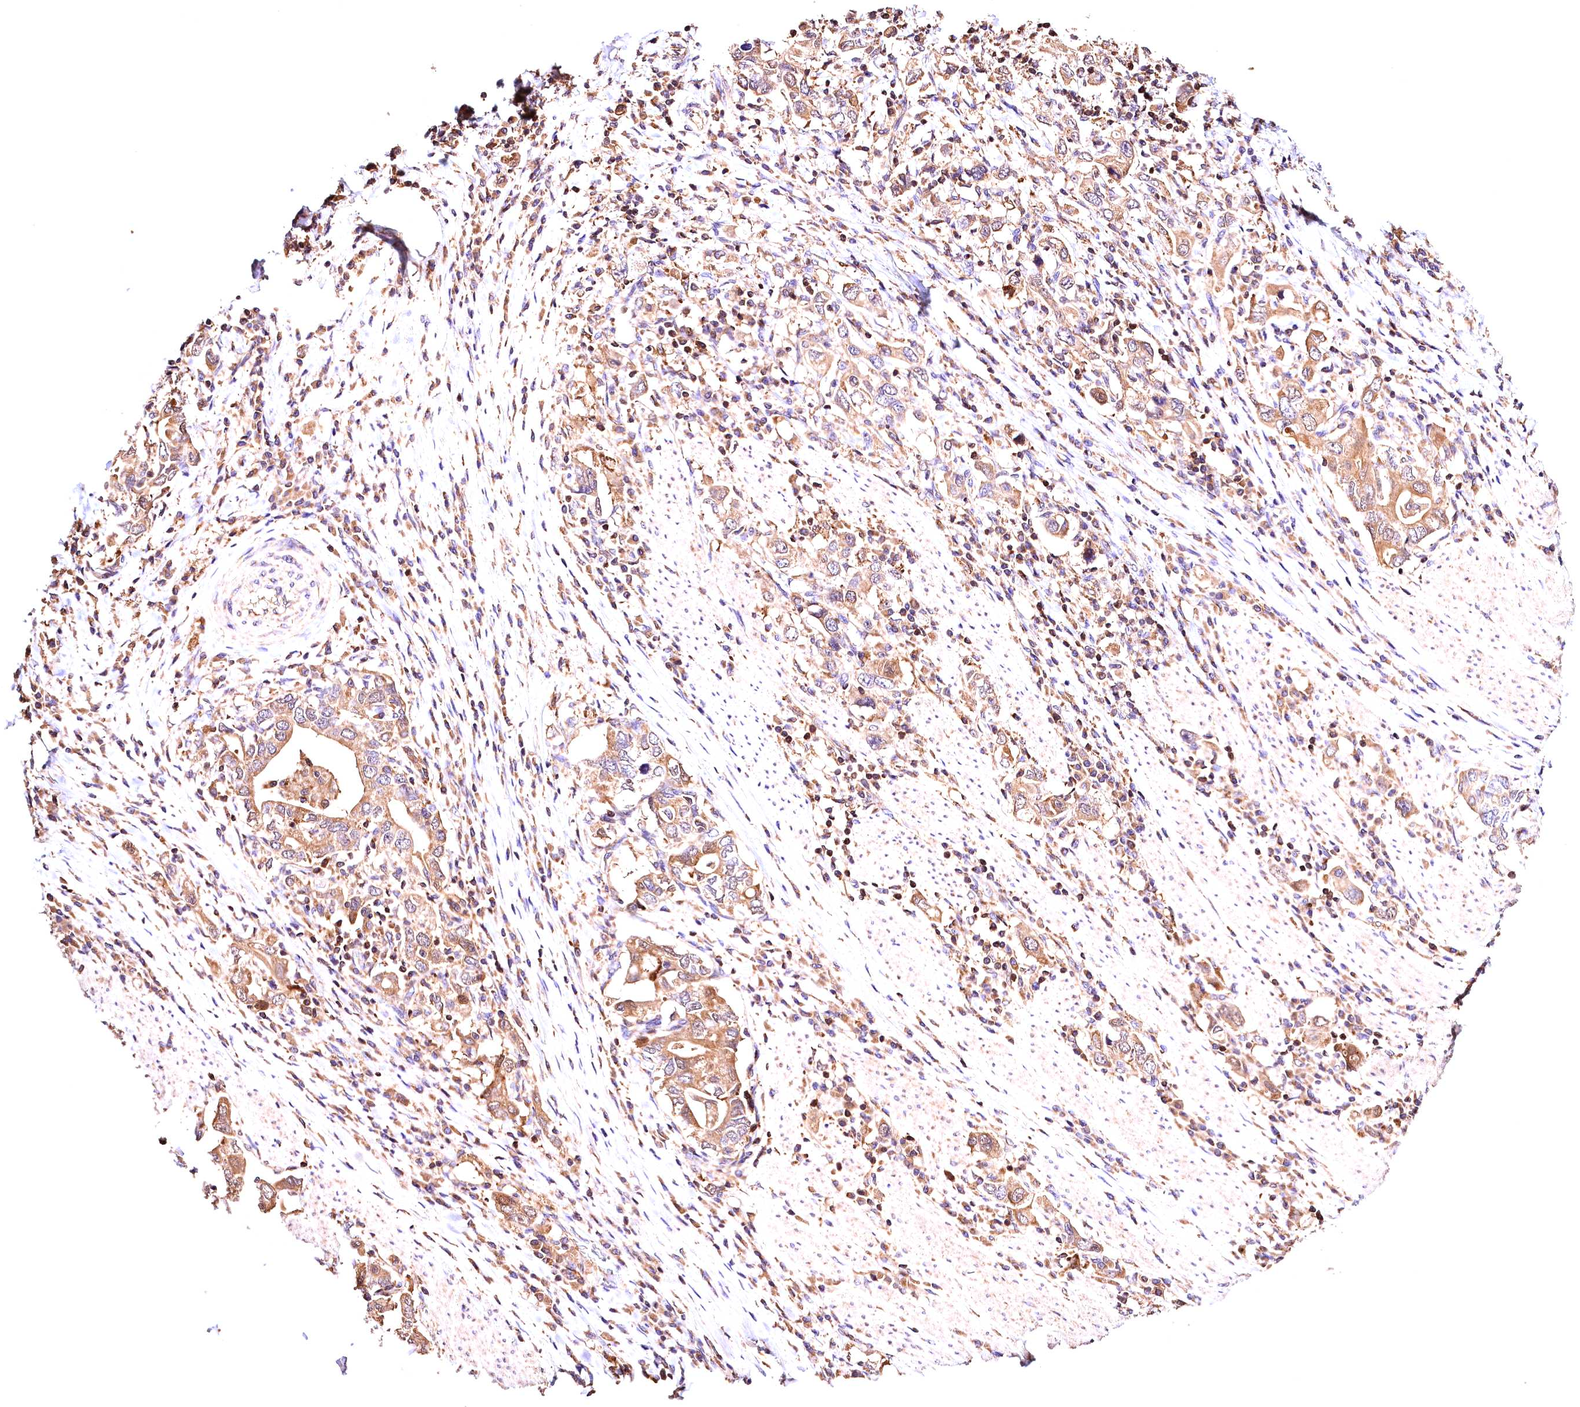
{"staining": {"intensity": "moderate", "quantity": ">75%", "location": "cytoplasmic/membranous"}, "tissue": "stomach cancer", "cell_type": "Tumor cells", "image_type": "cancer", "snomed": [{"axis": "morphology", "description": "Adenocarcinoma, NOS"}, {"axis": "topography", "description": "Stomach, upper"}, {"axis": "topography", "description": "Stomach"}], "caption": "A high-resolution image shows IHC staining of stomach cancer (adenocarcinoma), which displays moderate cytoplasmic/membranous expression in about >75% of tumor cells.", "gene": "KPTN", "patient": {"sex": "male", "age": 62}}